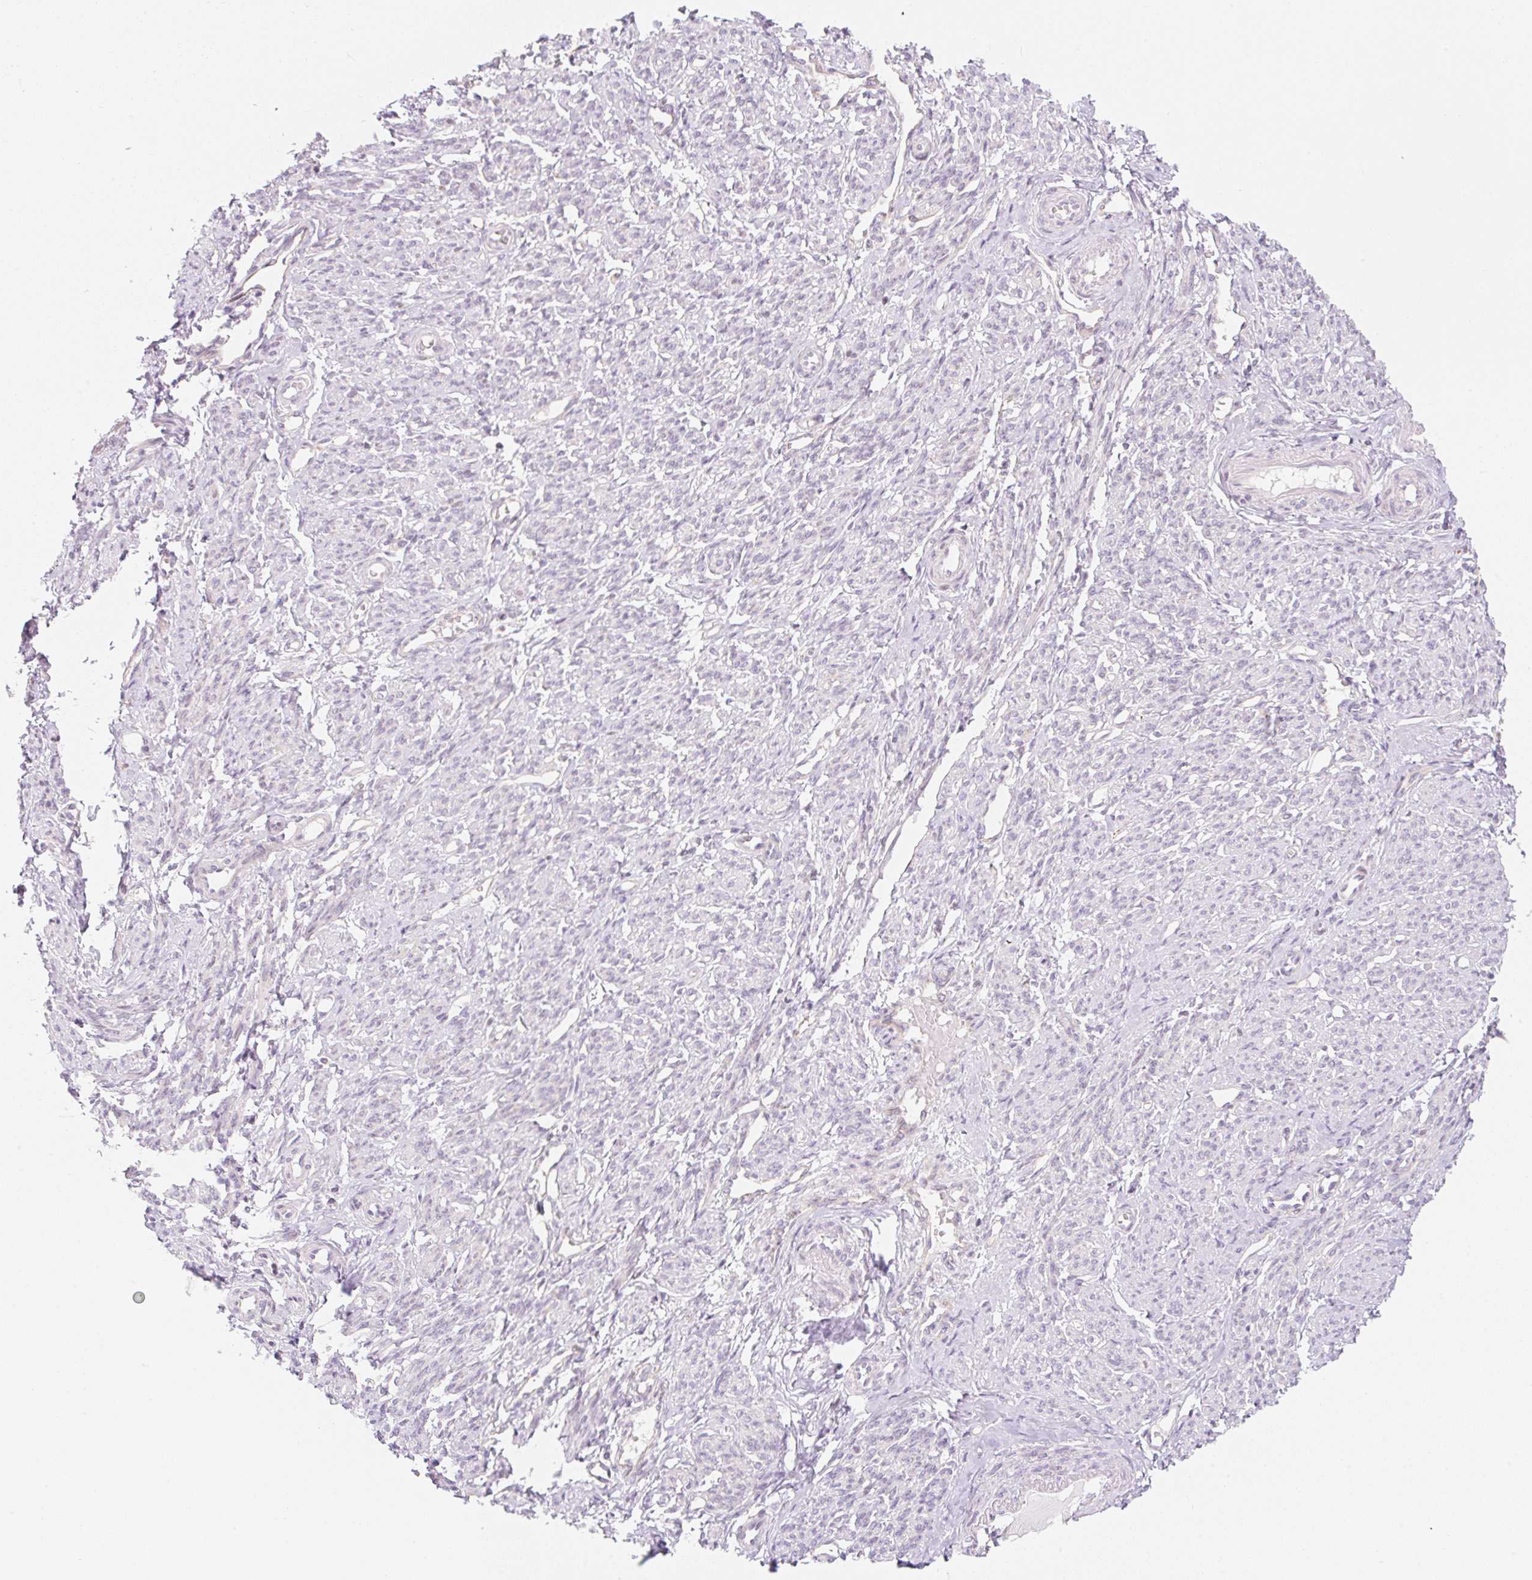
{"staining": {"intensity": "negative", "quantity": "none", "location": "none"}, "tissue": "smooth muscle", "cell_type": "Smooth muscle cells", "image_type": "normal", "snomed": [{"axis": "morphology", "description": "Normal tissue, NOS"}, {"axis": "topography", "description": "Smooth muscle"}], "caption": "A high-resolution photomicrograph shows immunohistochemistry staining of benign smooth muscle, which shows no significant expression in smooth muscle cells.", "gene": "CASKIN1", "patient": {"sex": "female", "age": 65}}